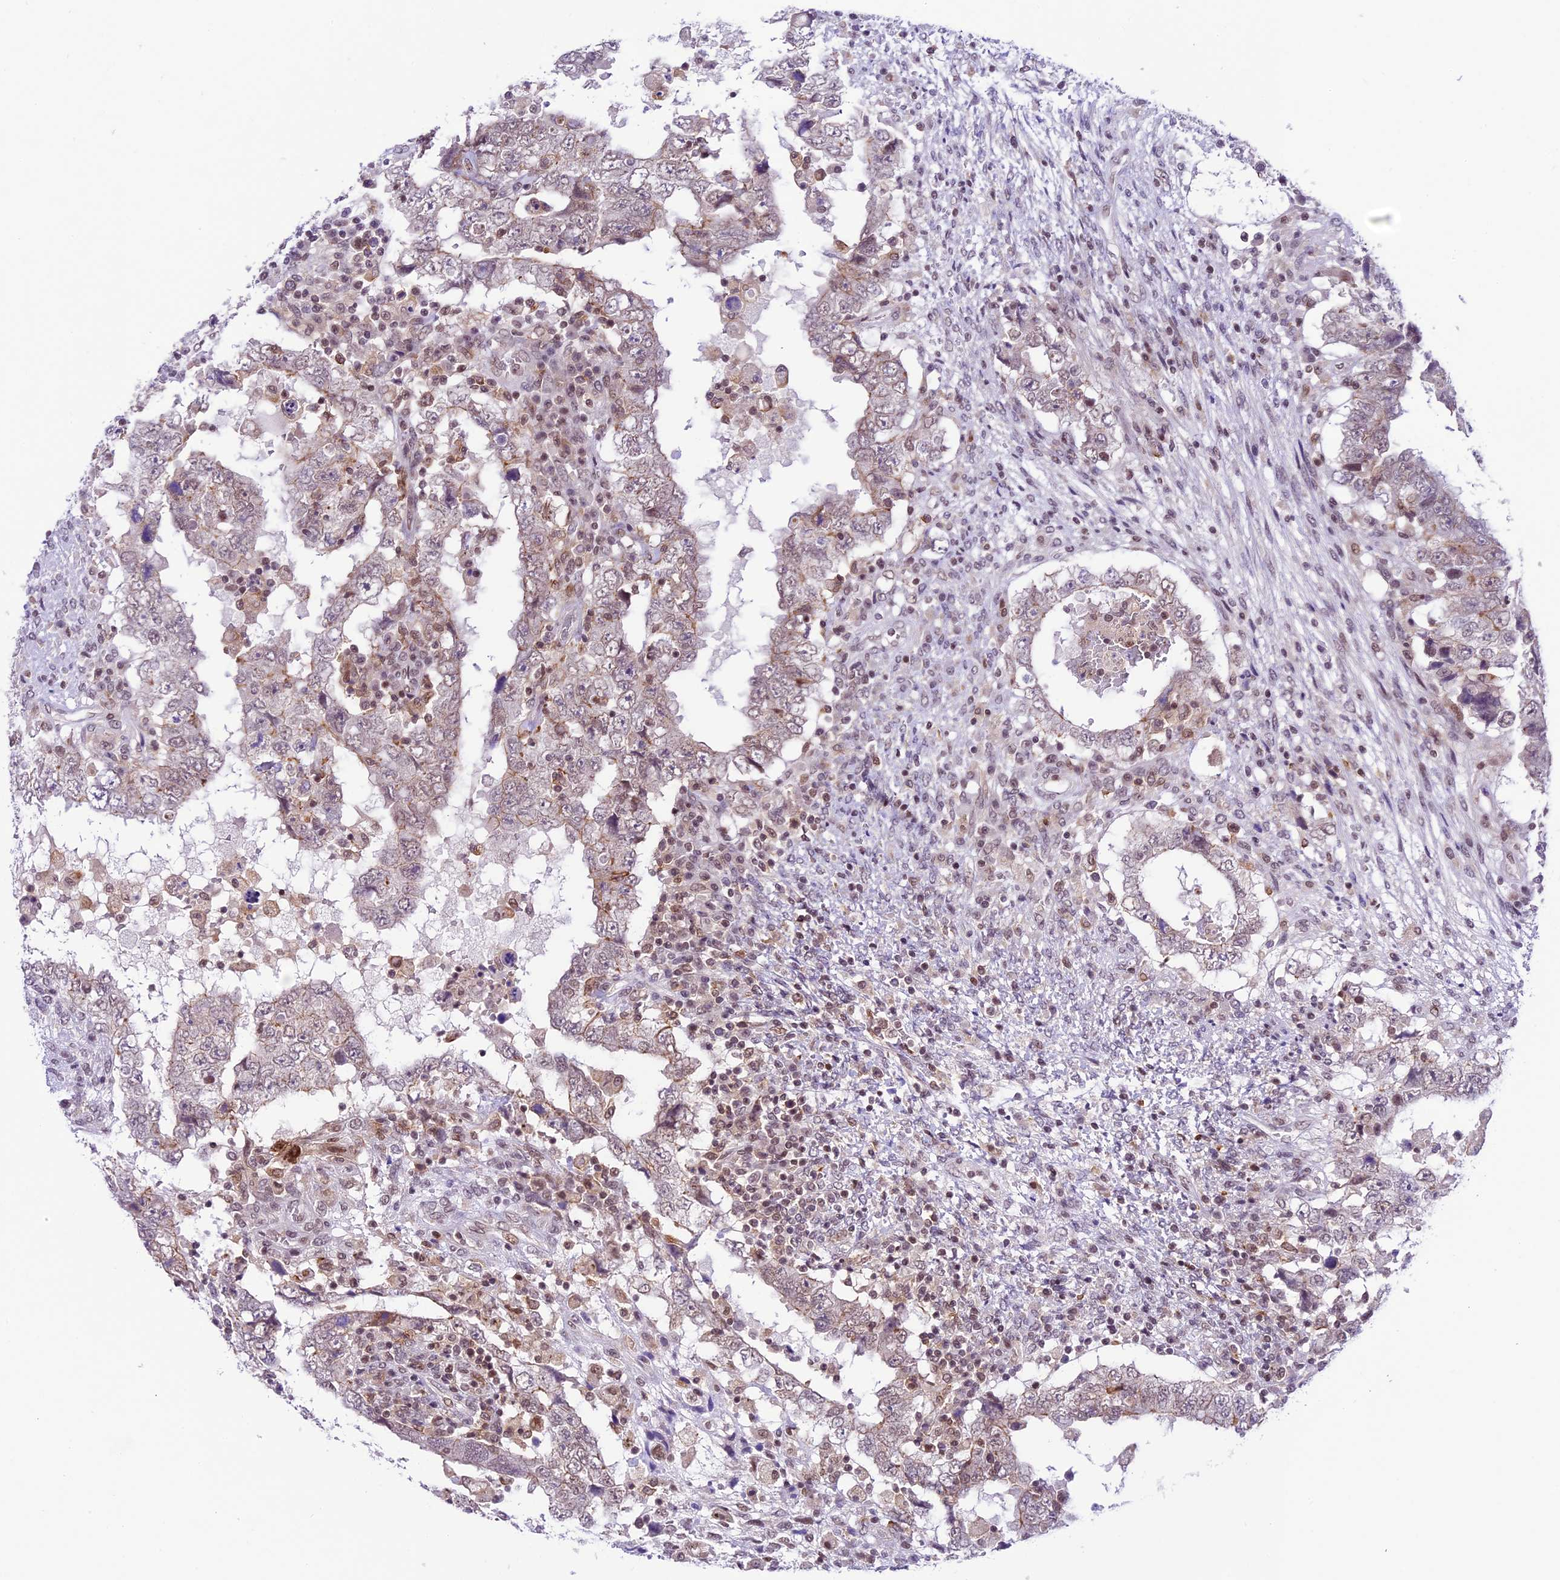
{"staining": {"intensity": "weak", "quantity": "25%-75%", "location": "nuclear"}, "tissue": "testis cancer", "cell_type": "Tumor cells", "image_type": "cancer", "snomed": [{"axis": "morphology", "description": "Carcinoma, Embryonal, NOS"}, {"axis": "topography", "description": "Testis"}], "caption": "A brown stain labels weak nuclear positivity of a protein in human testis cancer tumor cells. (brown staining indicates protein expression, while blue staining denotes nuclei).", "gene": "SHKBP1", "patient": {"sex": "male", "age": 26}}